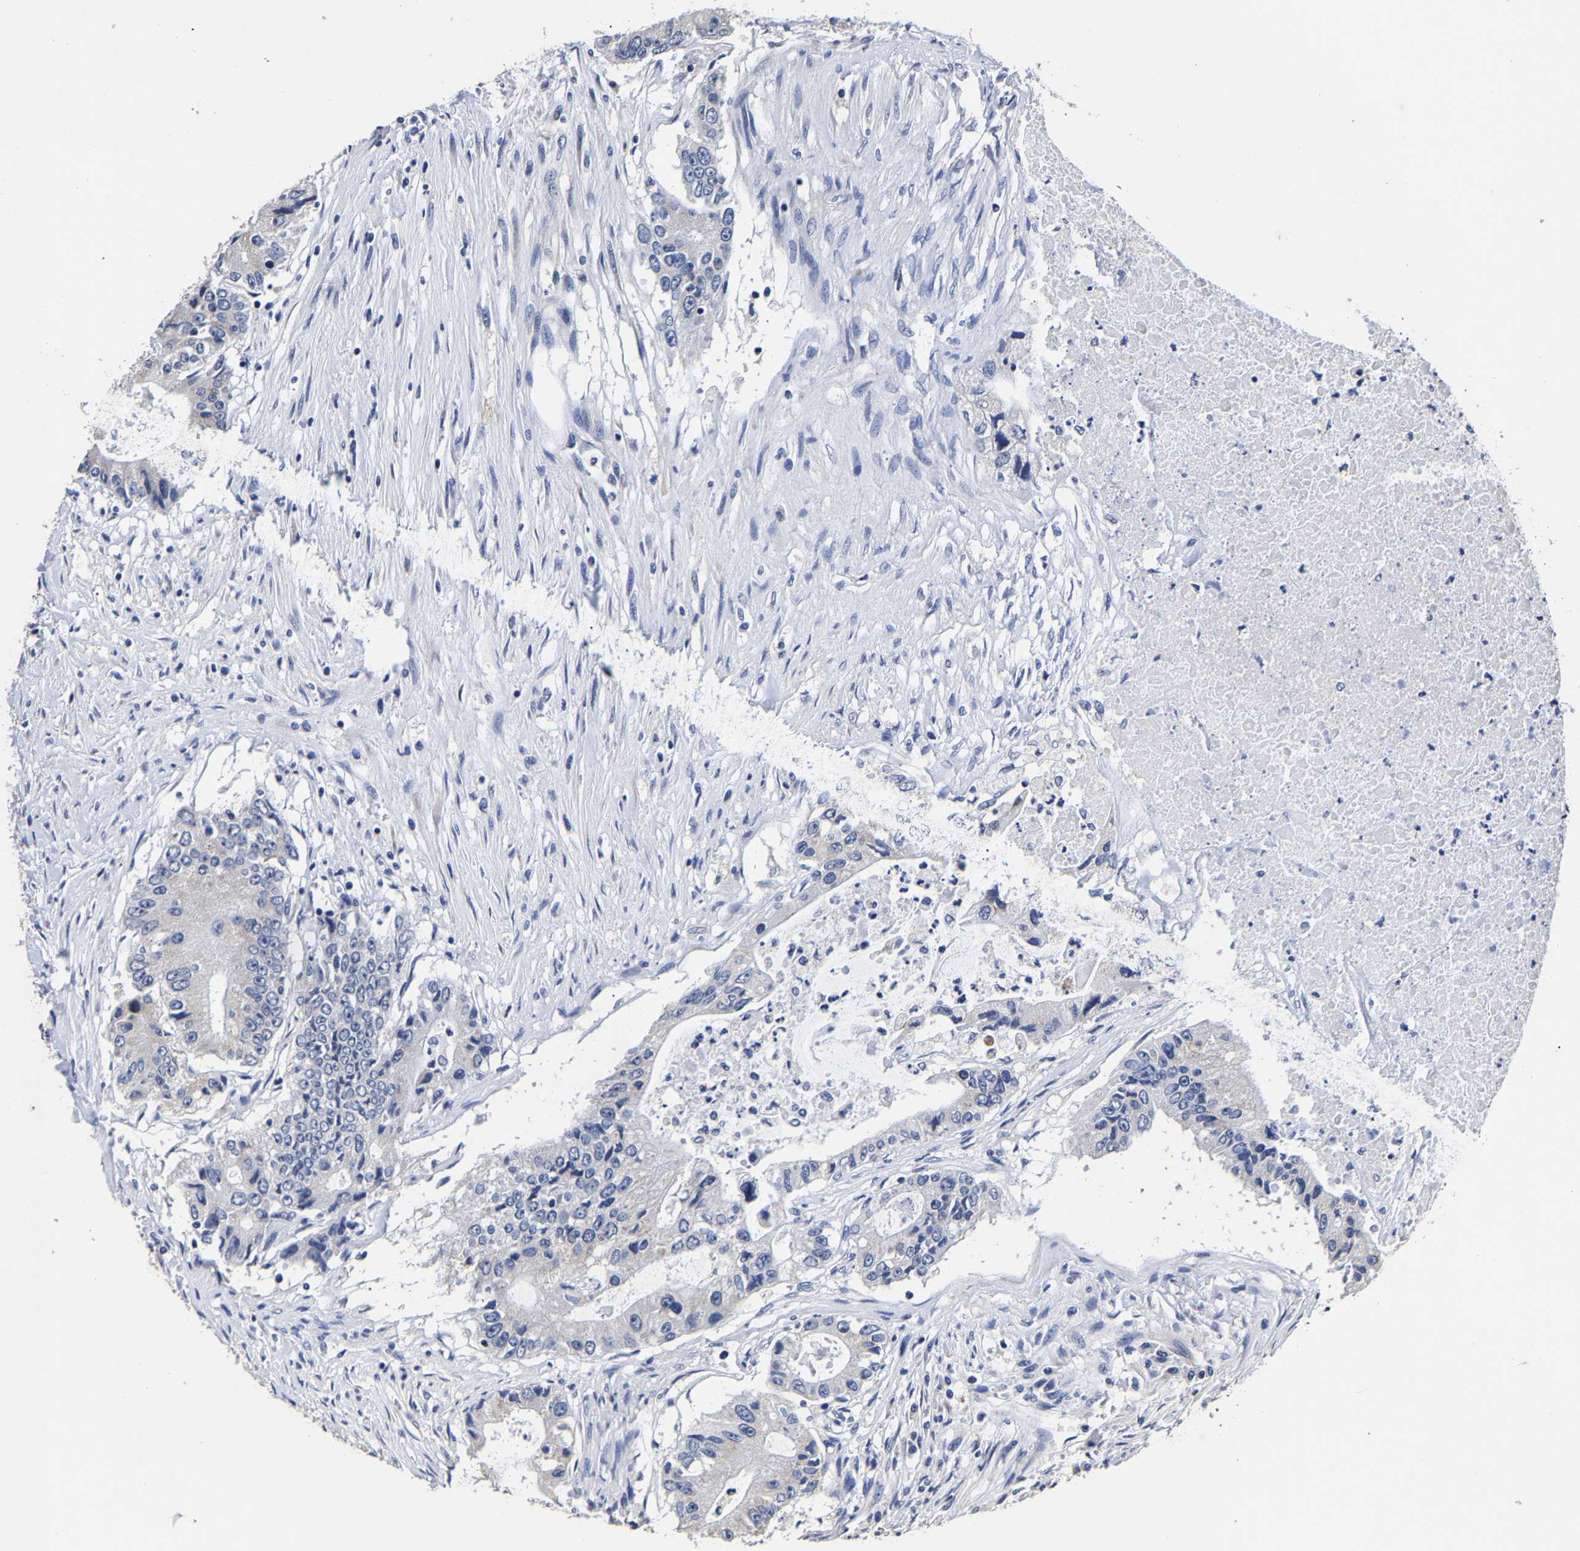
{"staining": {"intensity": "negative", "quantity": "none", "location": "none"}, "tissue": "colorectal cancer", "cell_type": "Tumor cells", "image_type": "cancer", "snomed": [{"axis": "morphology", "description": "Adenocarcinoma, NOS"}, {"axis": "topography", "description": "Colon"}], "caption": "The micrograph reveals no staining of tumor cells in colorectal cancer.", "gene": "AKAP4", "patient": {"sex": "female", "age": 77}}